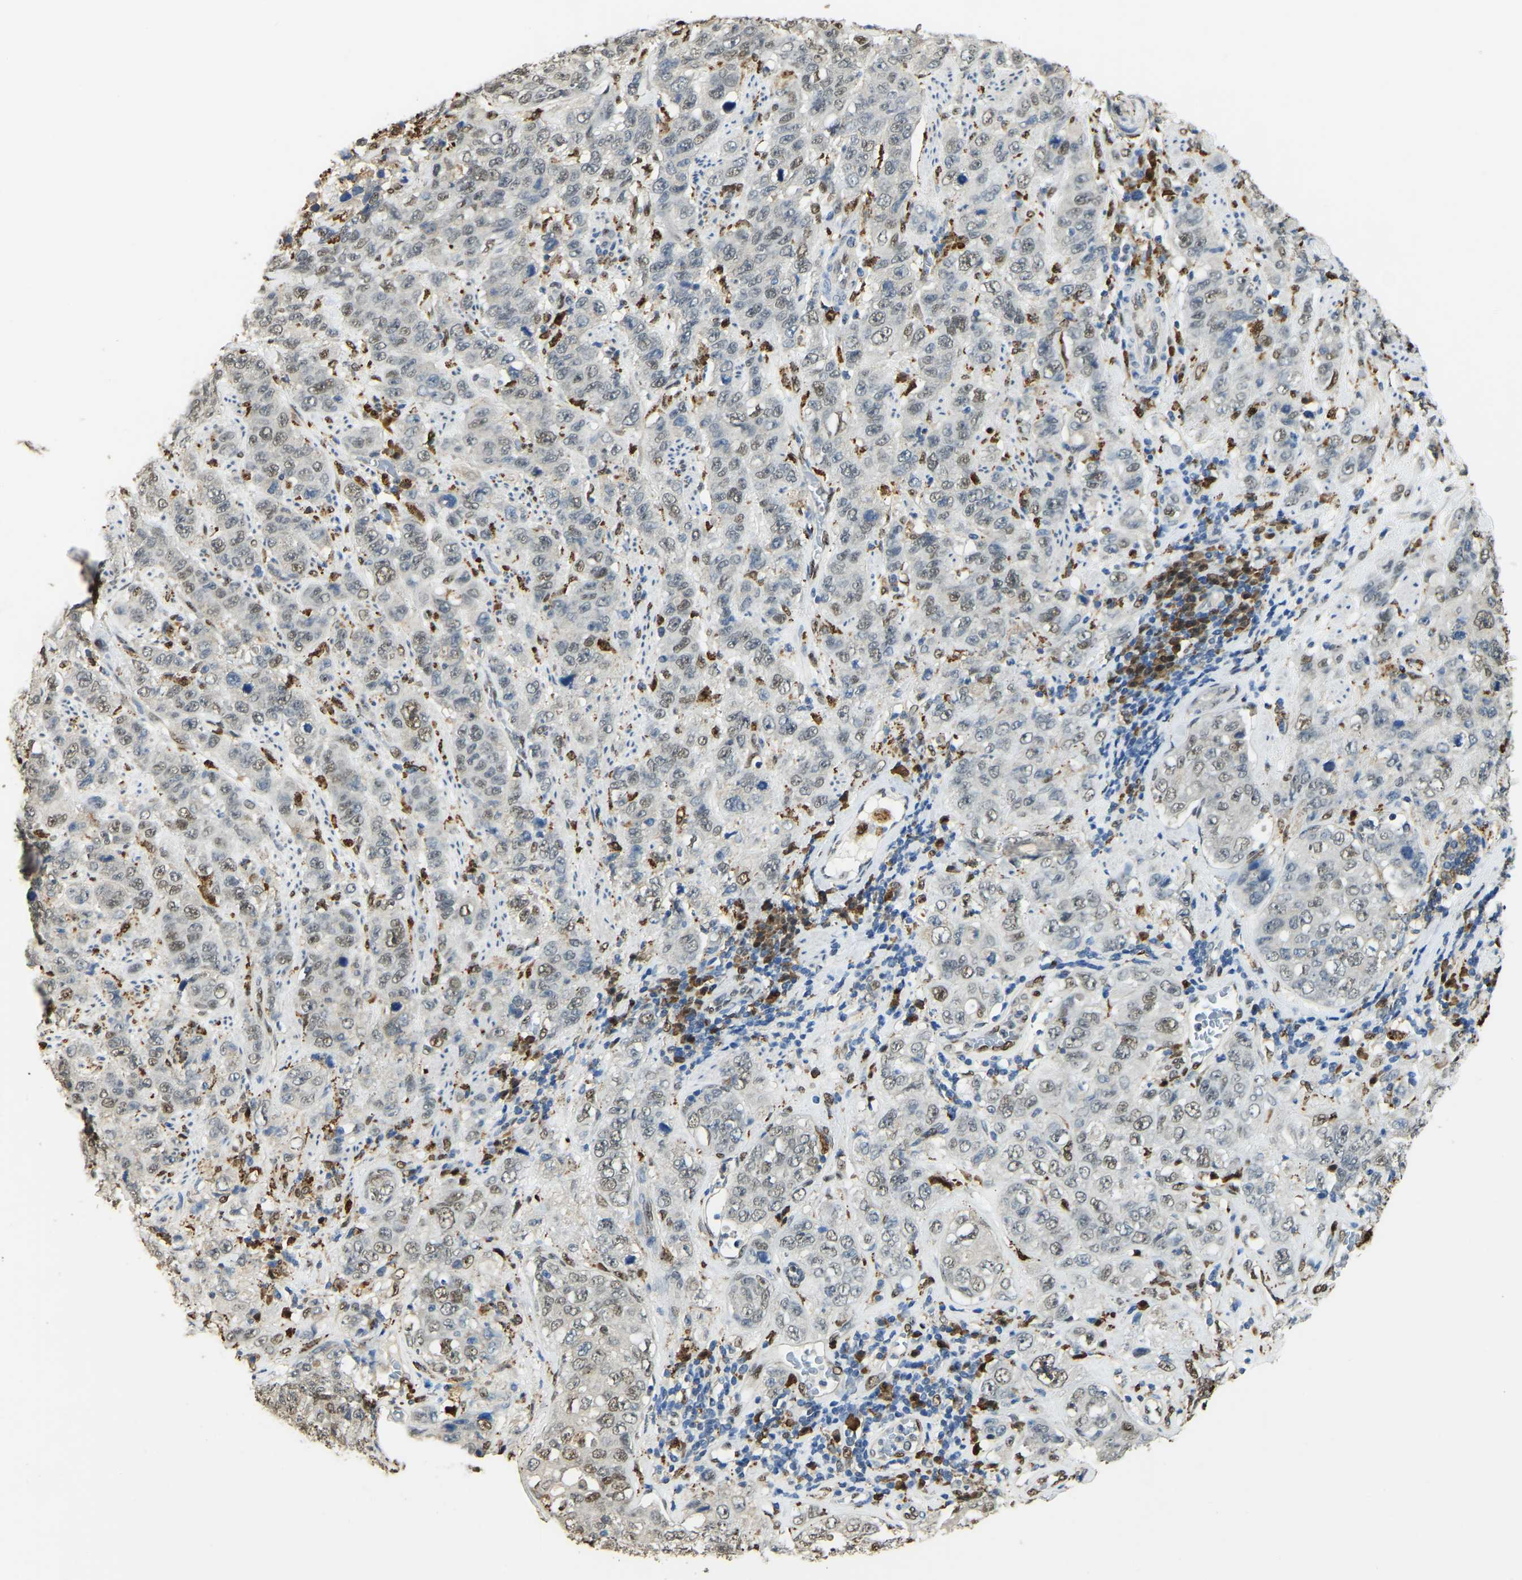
{"staining": {"intensity": "moderate", "quantity": "25%-75%", "location": "nuclear"}, "tissue": "stomach cancer", "cell_type": "Tumor cells", "image_type": "cancer", "snomed": [{"axis": "morphology", "description": "Adenocarcinoma, NOS"}, {"axis": "topography", "description": "Stomach"}], "caption": "DAB immunohistochemical staining of human stomach adenocarcinoma demonstrates moderate nuclear protein expression in approximately 25%-75% of tumor cells. Nuclei are stained in blue.", "gene": "NANS", "patient": {"sex": "male", "age": 48}}